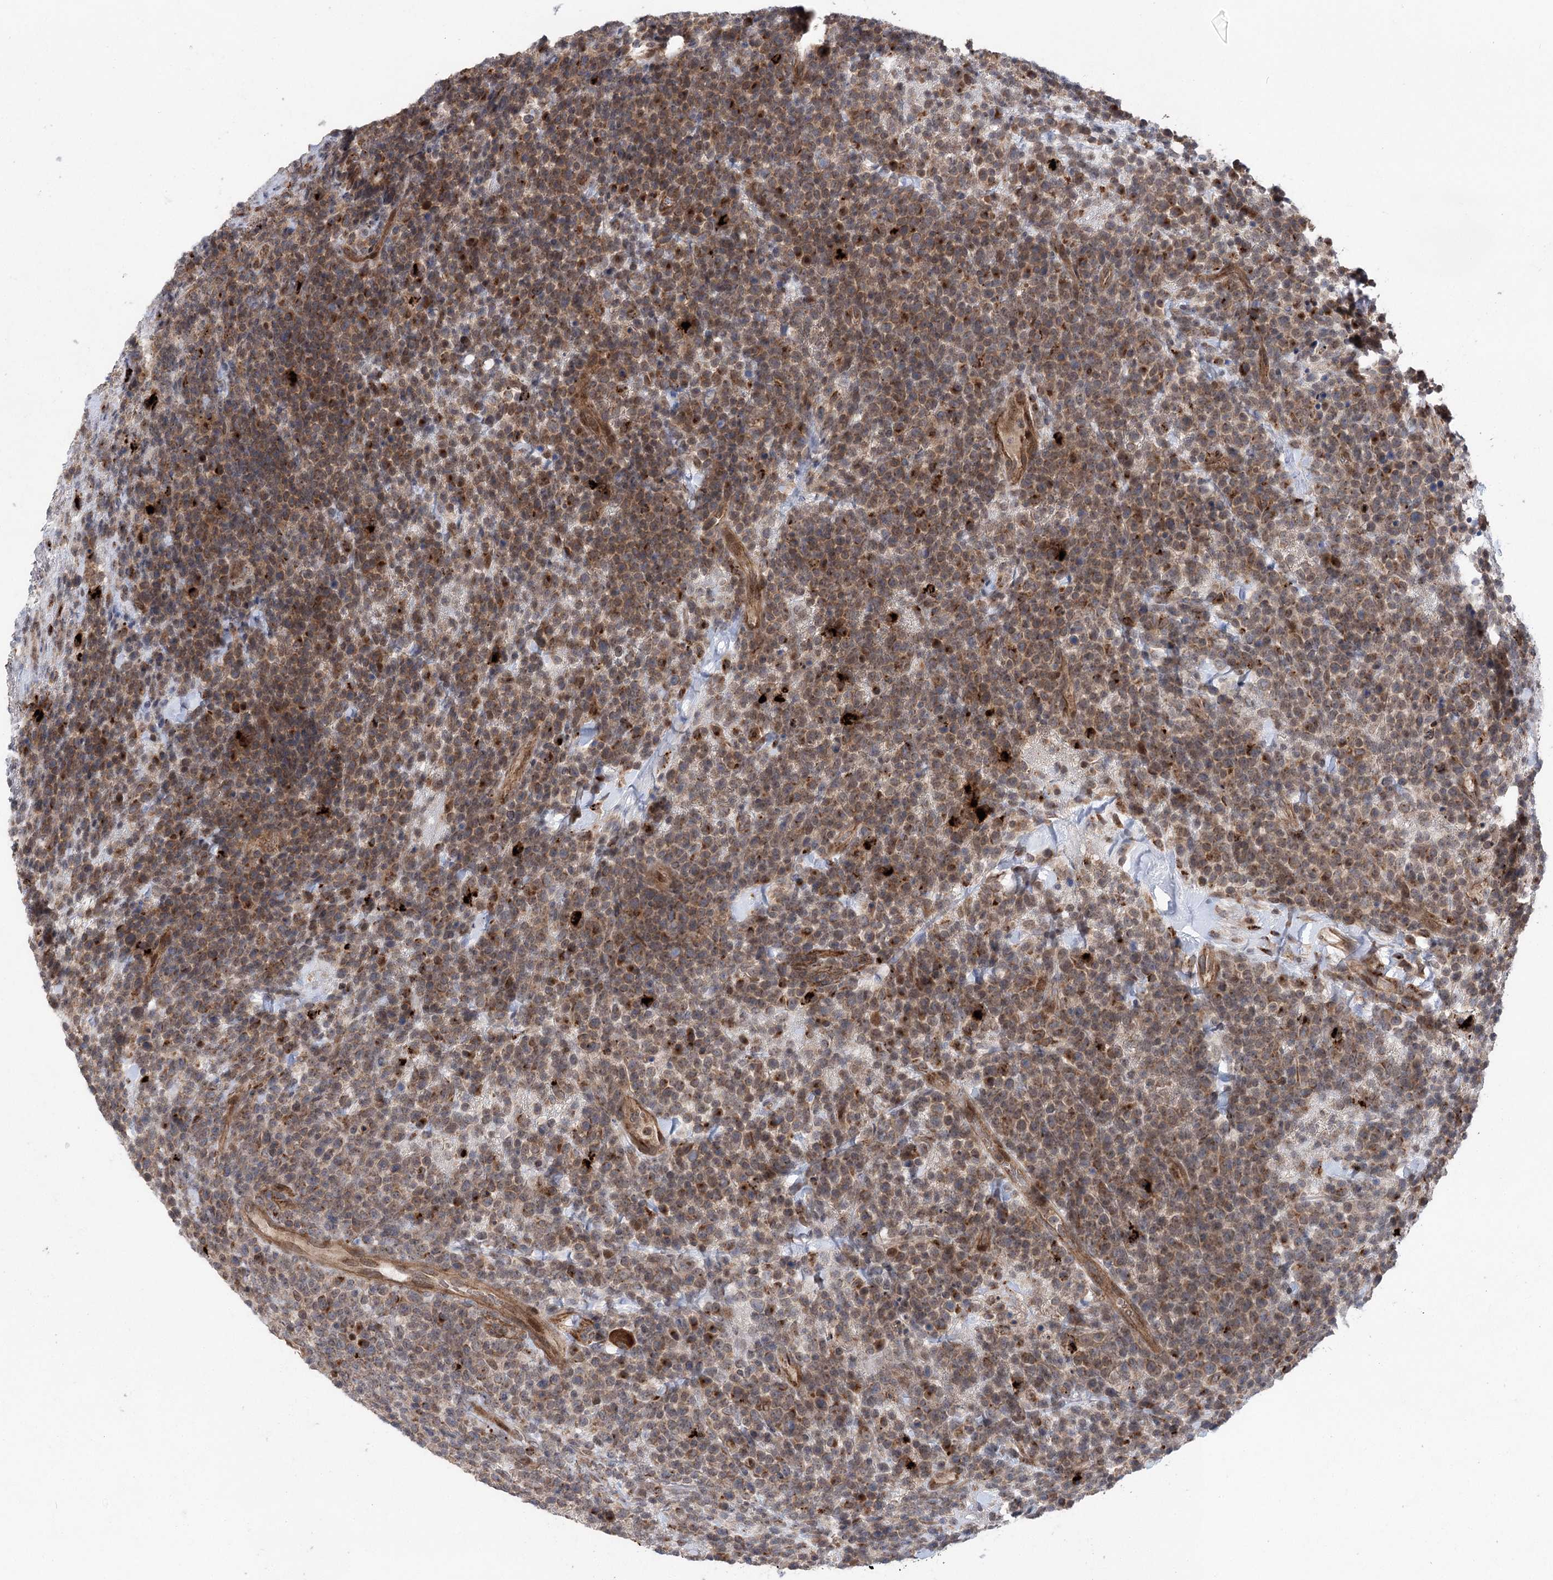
{"staining": {"intensity": "moderate", "quantity": "25%-75%", "location": "cytoplasmic/membranous"}, "tissue": "lymphoma", "cell_type": "Tumor cells", "image_type": "cancer", "snomed": [{"axis": "morphology", "description": "Malignant lymphoma, non-Hodgkin's type, High grade"}, {"axis": "topography", "description": "Colon"}], "caption": "Immunohistochemistry staining of lymphoma, which reveals medium levels of moderate cytoplasmic/membranous positivity in about 25%-75% of tumor cells indicating moderate cytoplasmic/membranous protein staining. The staining was performed using DAB (brown) for protein detection and nuclei were counterstained in hematoxylin (blue).", "gene": "METTL24", "patient": {"sex": "female", "age": 53}}